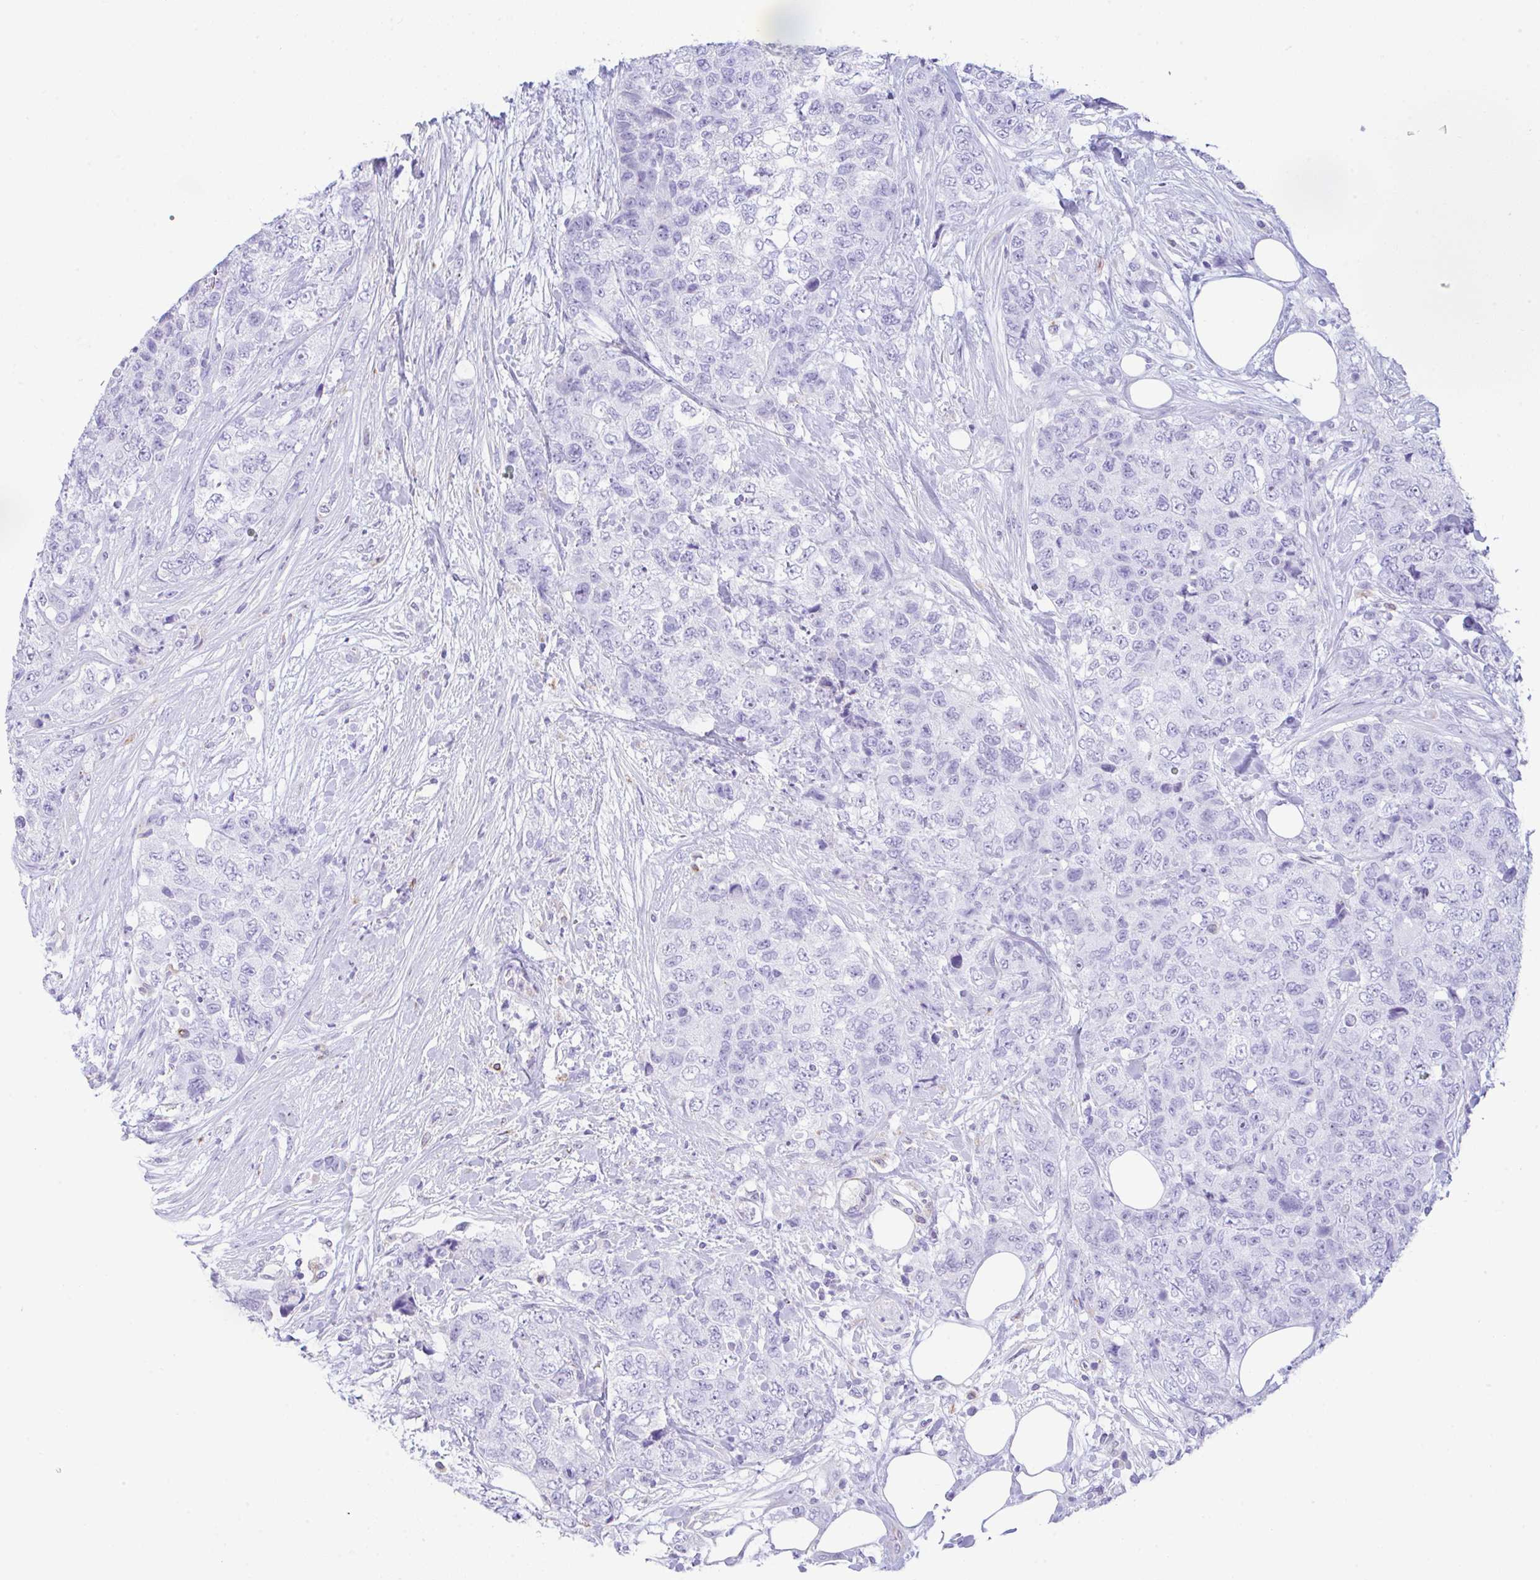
{"staining": {"intensity": "negative", "quantity": "none", "location": "none"}, "tissue": "urothelial cancer", "cell_type": "Tumor cells", "image_type": "cancer", "snomed": [{"axis": "morphology", "description": "Urothelial carcinoma, High grade"}, {"axis": "topography", "description": "Urinary bladder"}], "caption": "Immunohistochemistry image of high-grade urothelial carcinoma stained for a protein (brown), which shows no expression in tumor cells.", "gene": "NDUFAF8", "patient": {"sex": "female", "age": 78}}